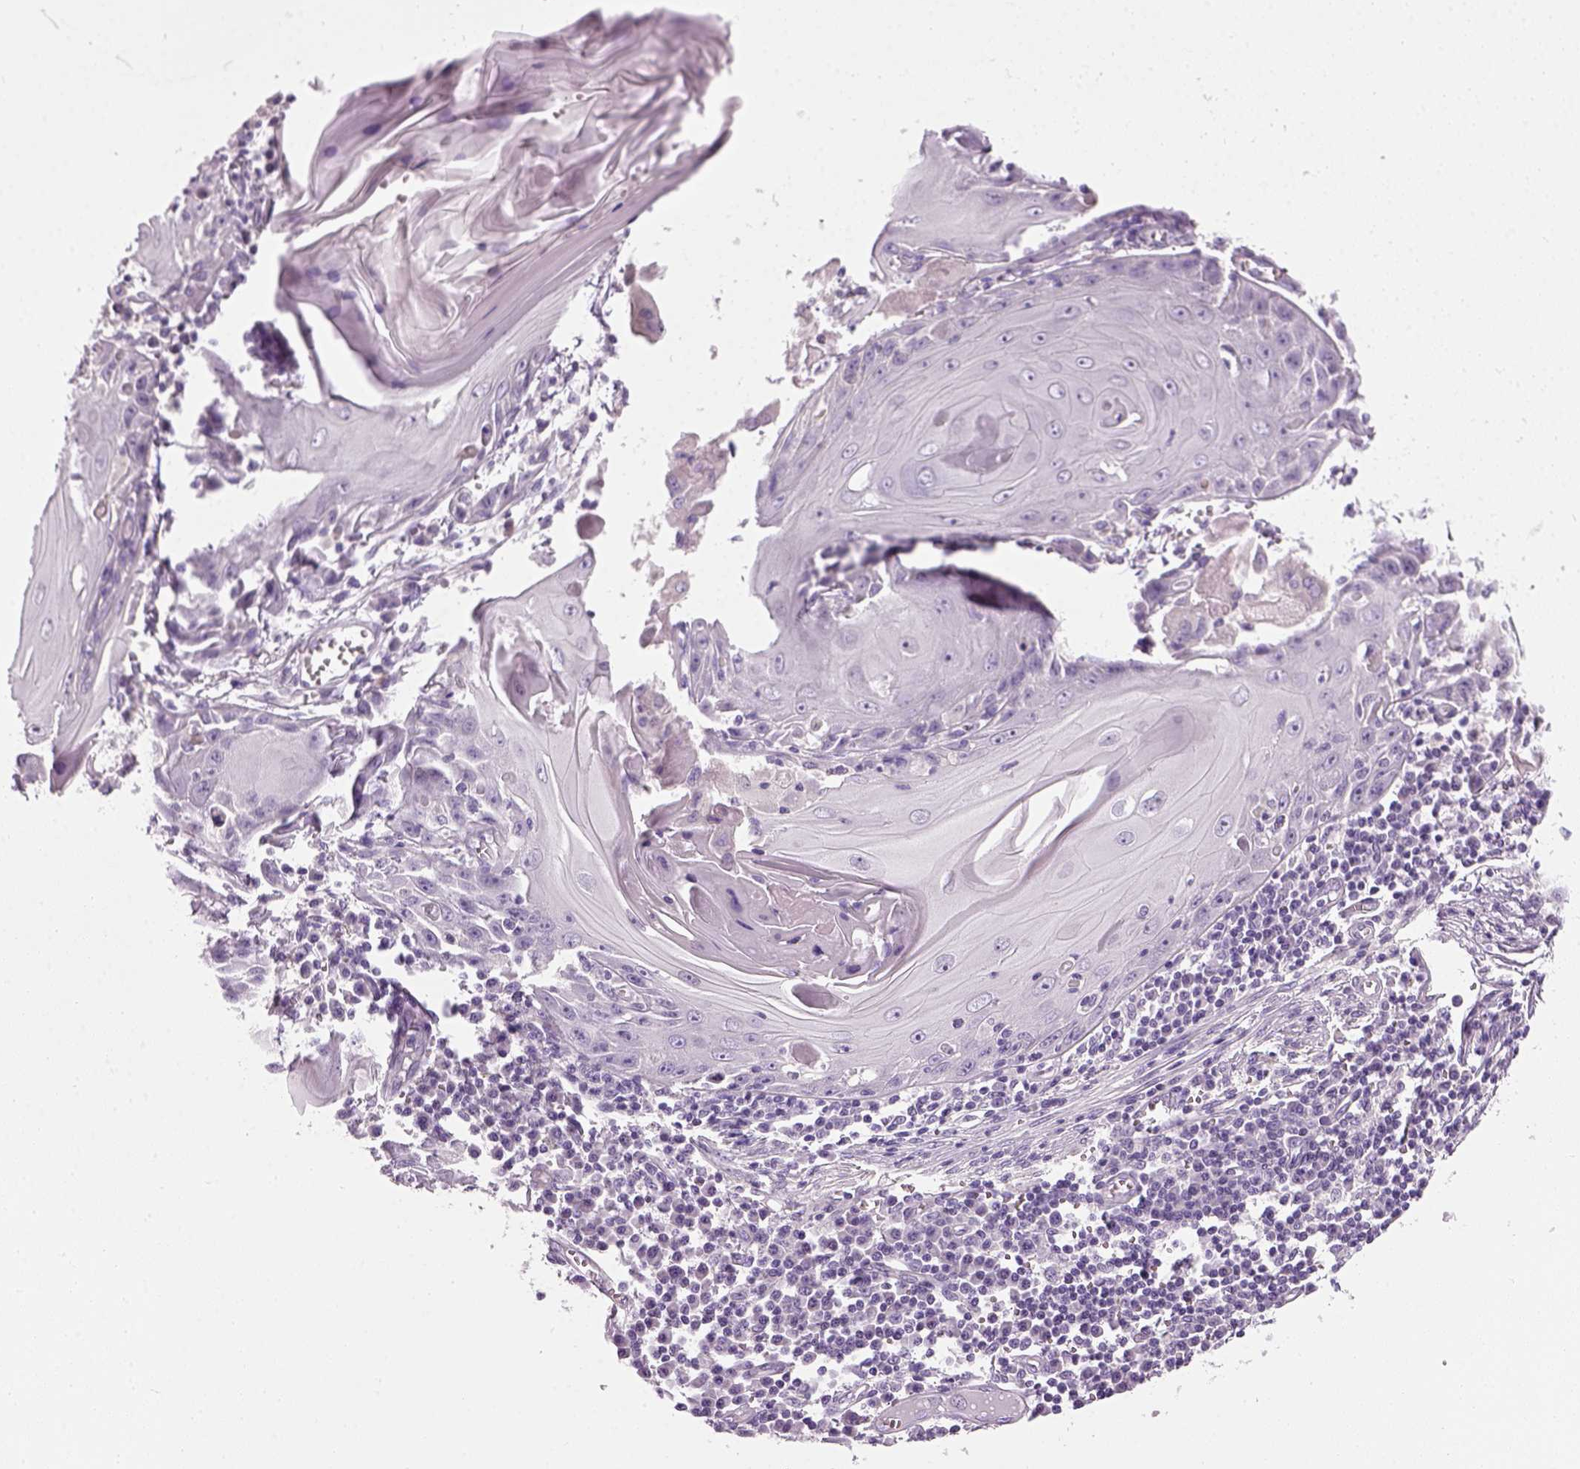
{"staining": {"intensity": "negative", "quantity": "none", "location": "none"}, "tissue": "skin cancer", "cell_type": "Tumor cells", "image_type": "cancer", "snomed": [{"axis": "morphology", "description": "Squamous cell carcinoma, NOS"}, {"axis": "topography", "description": "Skin"}, {"axis": "topography", "description": "Vulva"}], "caption": "Tumor cells are negative for brown protein staining in skin cancer (squamous cell carcinoma).", "gene": "ELOVL3", "patient": {"sex": "female", "age": 85}}